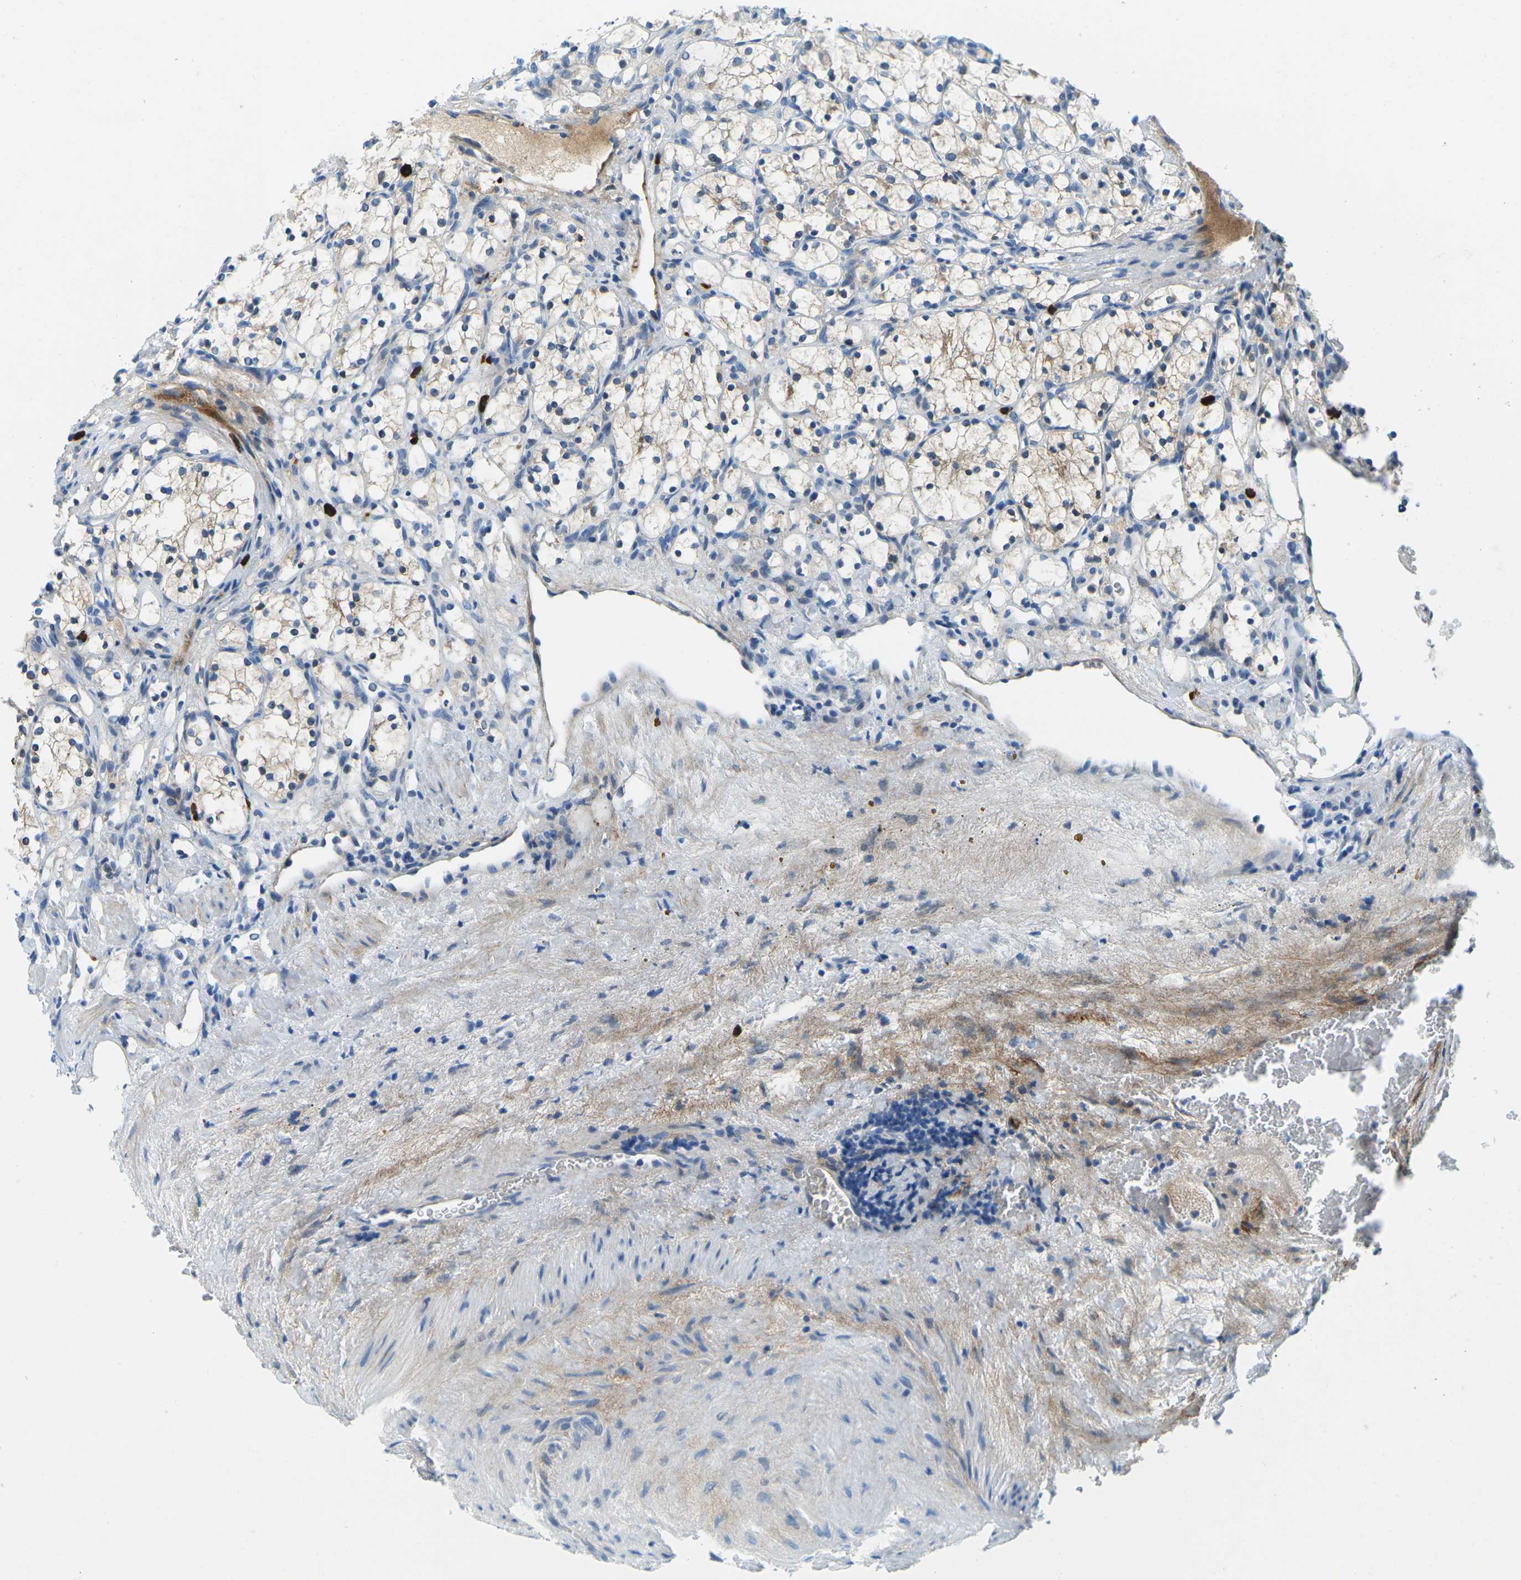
{"staining": {"intensity": "weak", "quantity": "25%-75%", "location": "cytoplasmic/membranous"}, "tissue": "renal cancer", "cell_type": "Tumor cells", "image_type": "cancer", "snomed": [{"axis": "morphology", "description": "Adenocarcinoma, NOS"}, {"axis": "topography", "description": "Kidney"}], "caption": "This image reveals IHC staining of adenocarcinoma (renal), with low weak cytoplasmic/membranous expression in about 25%-75% of tumor cells.", "gene": "CFB", "patient": {"sex": "female", "age": 69}}